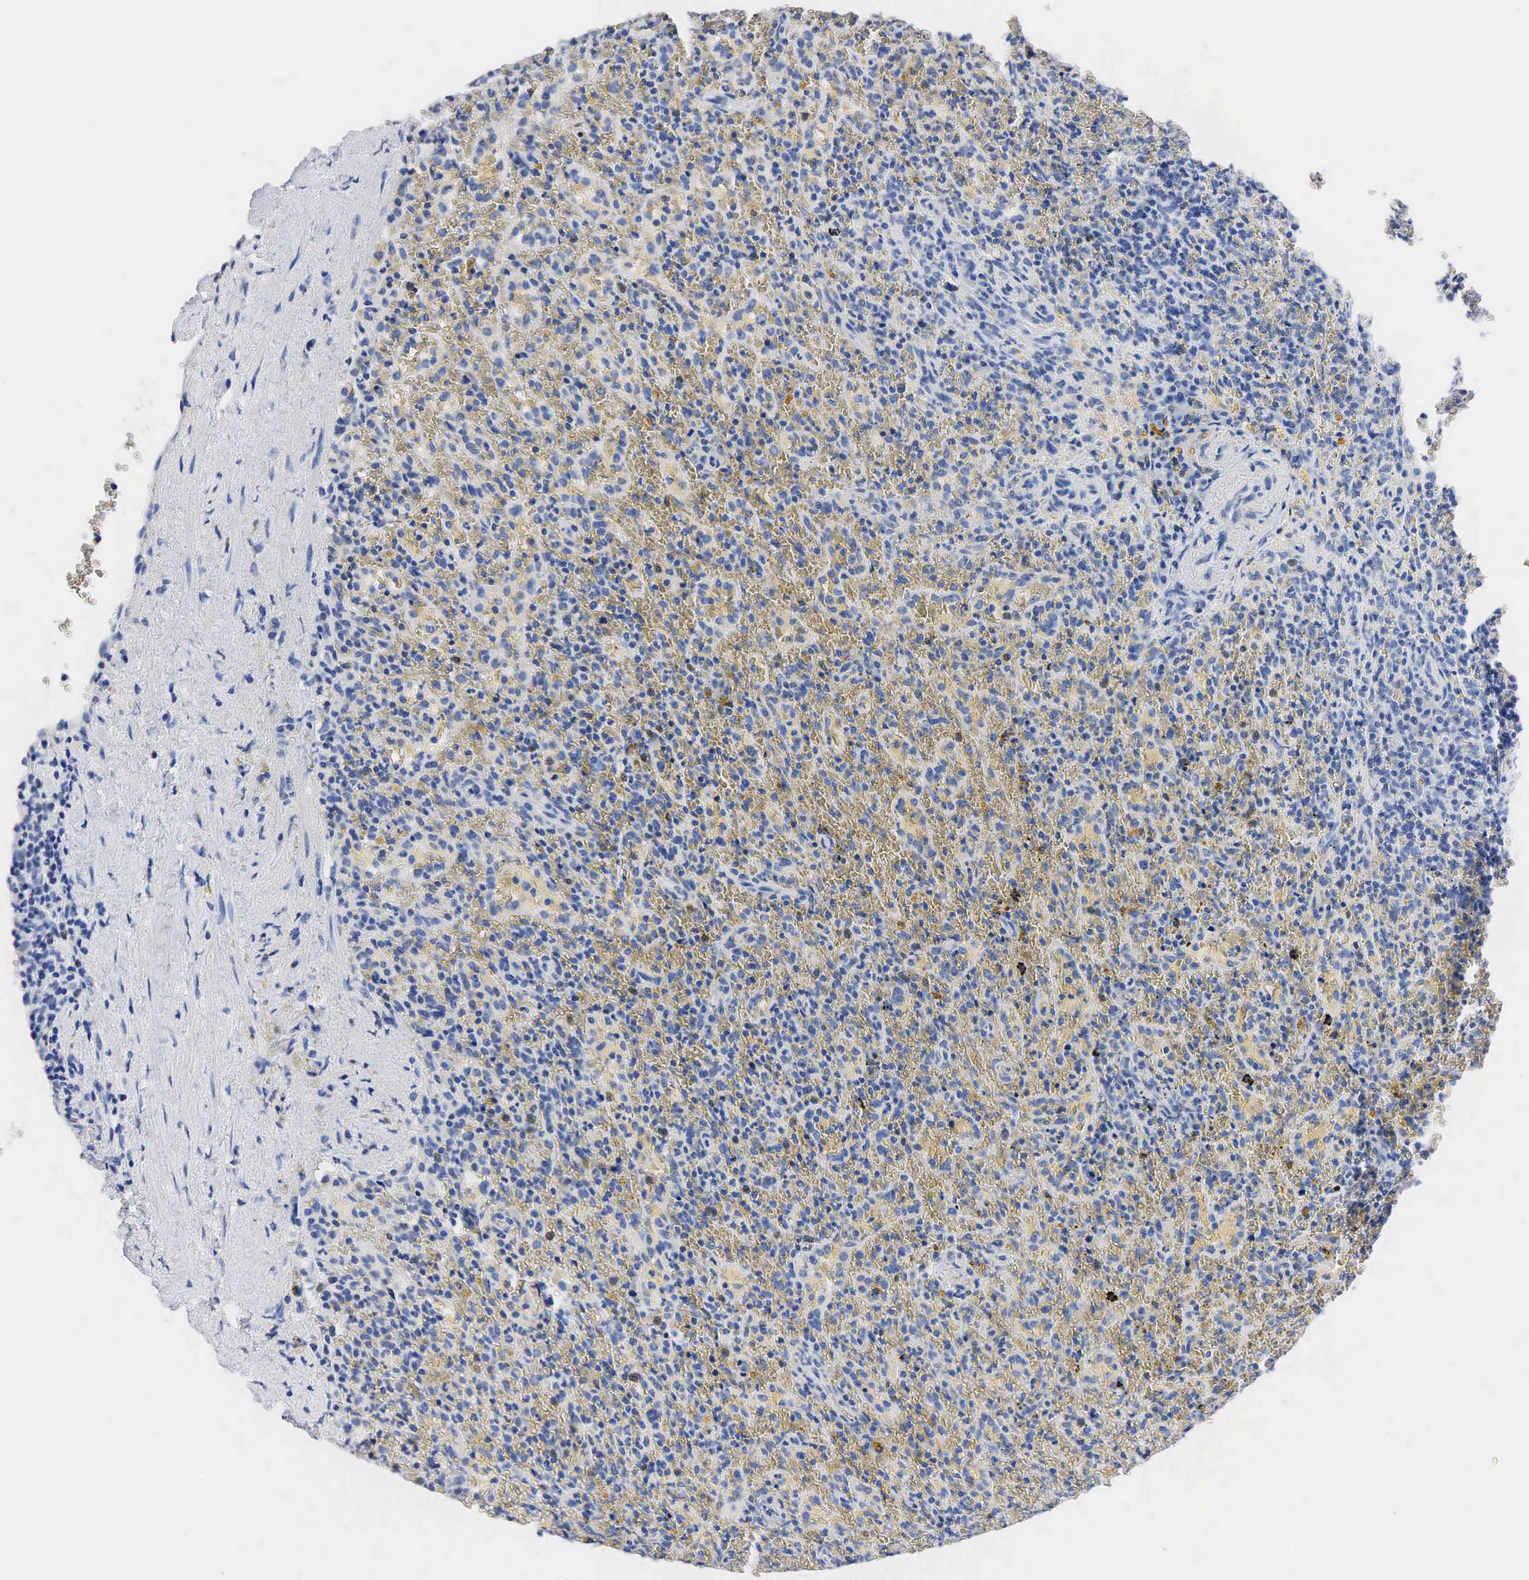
{"staining": {"intensity": "negative", "quantity": "none", "location": "none"}, "tissue": "lymphoma", "cell_type": "Tumor cells", "image_type": "cancer", "snomed": [{"axis": "morphology", "description": "Malignant lymphoma, non-Hodgkin's type, High grade"}, {"axis": "topography", "description": "Spleen"}, {"axis": "topography", "description": "Lymph node"}], "caption": "Lymphoma was stained to show a protein in brown. There is no significant staining in tumor cells.", "gene": "SST", "patient": {"sex": "female", "age": 70}}